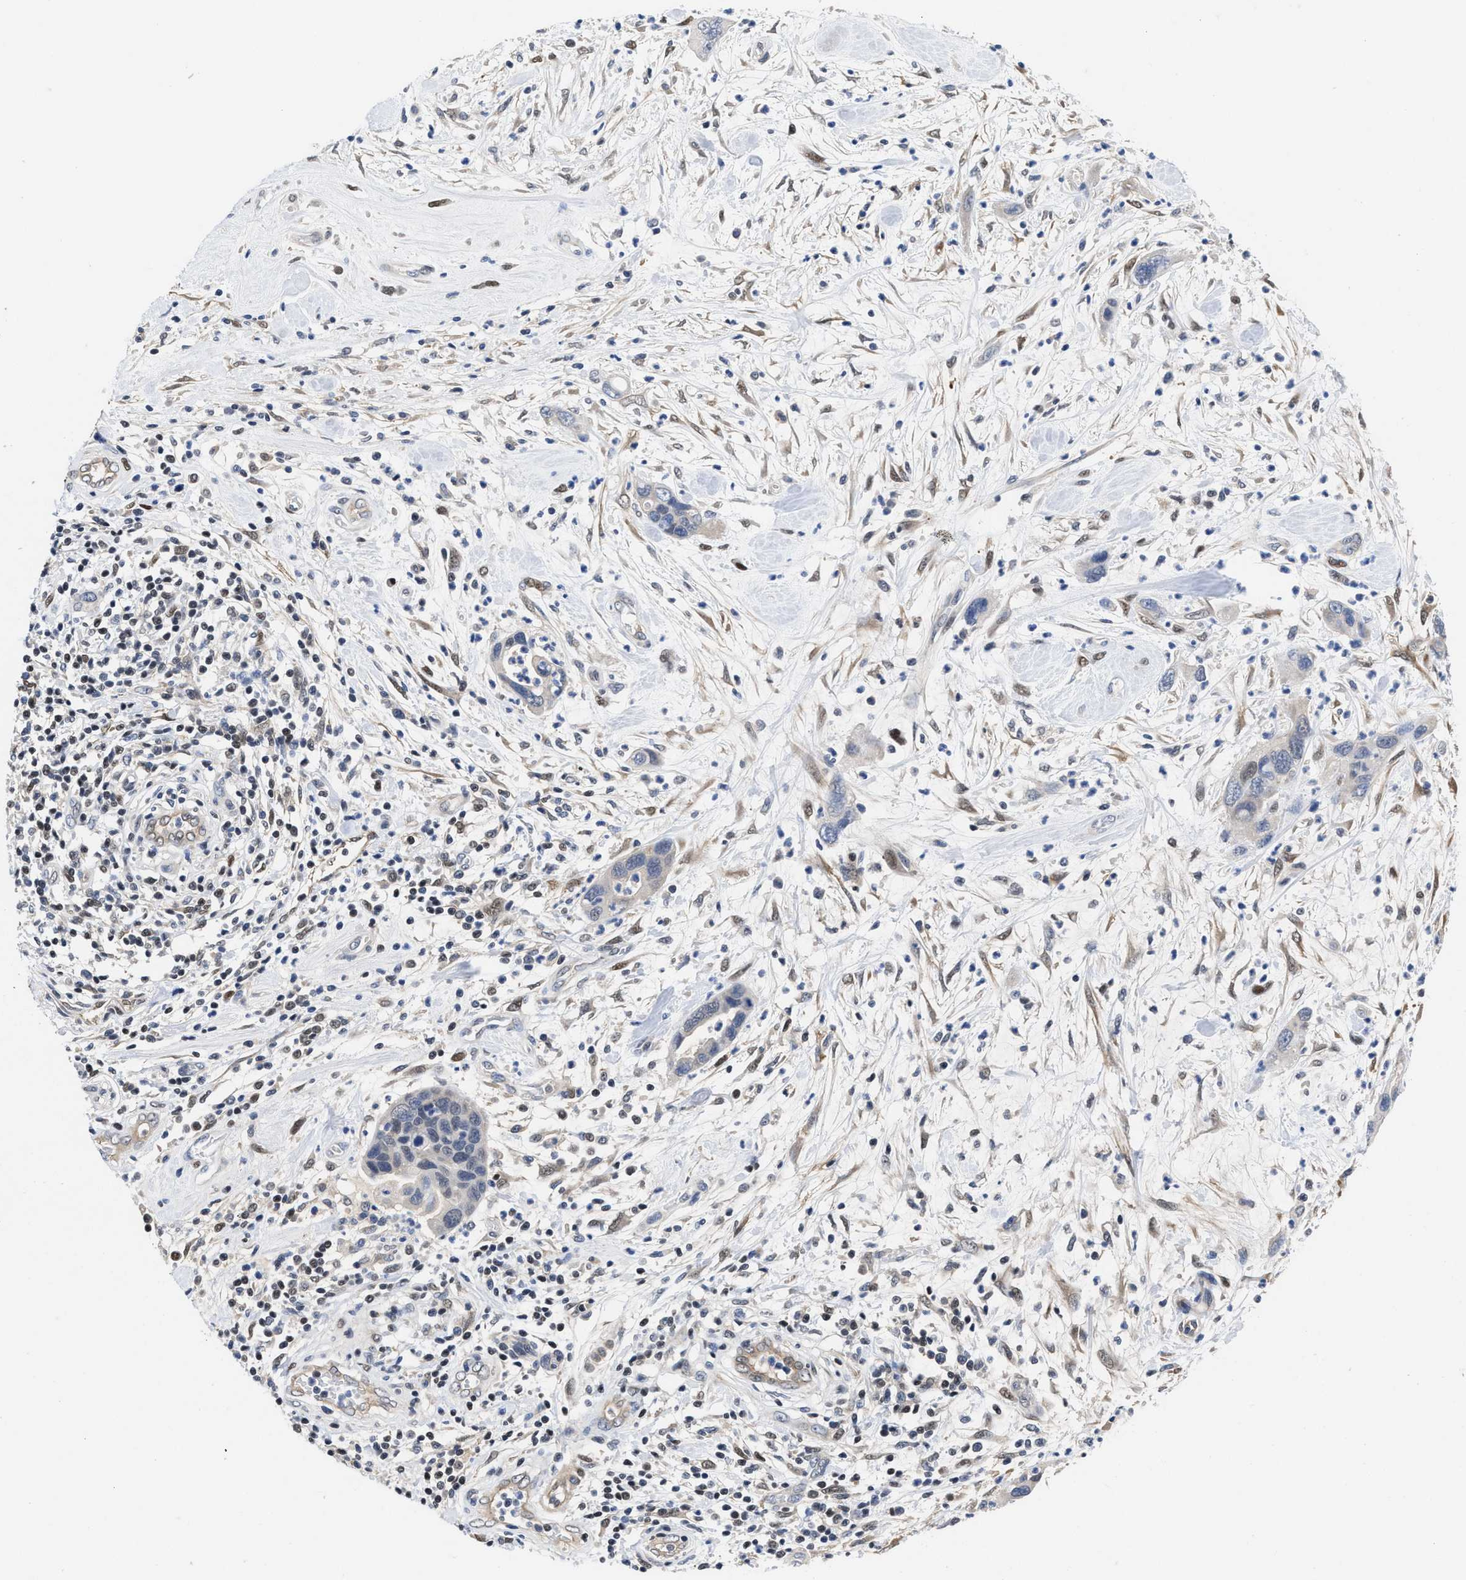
{"staining": {"intensity": "negative", "quantity": "none", "location": "none"}, "tissue": "pancreatic cancer", "cell_type": "Tumor cells", "image_type": "cancer", "snomed": [{"axis": "morphology", "description": "Adenocarcinoma, NOS"}, {"axis": "topography", "description": "Pancreas"}], "caption": "Adenocarcinoma (pancreatic) stained for a protein using immunohistochemistry displays no expression tumor cells.", "gene": "KIF12", "patient": {"sex": "female", "age": 70}}